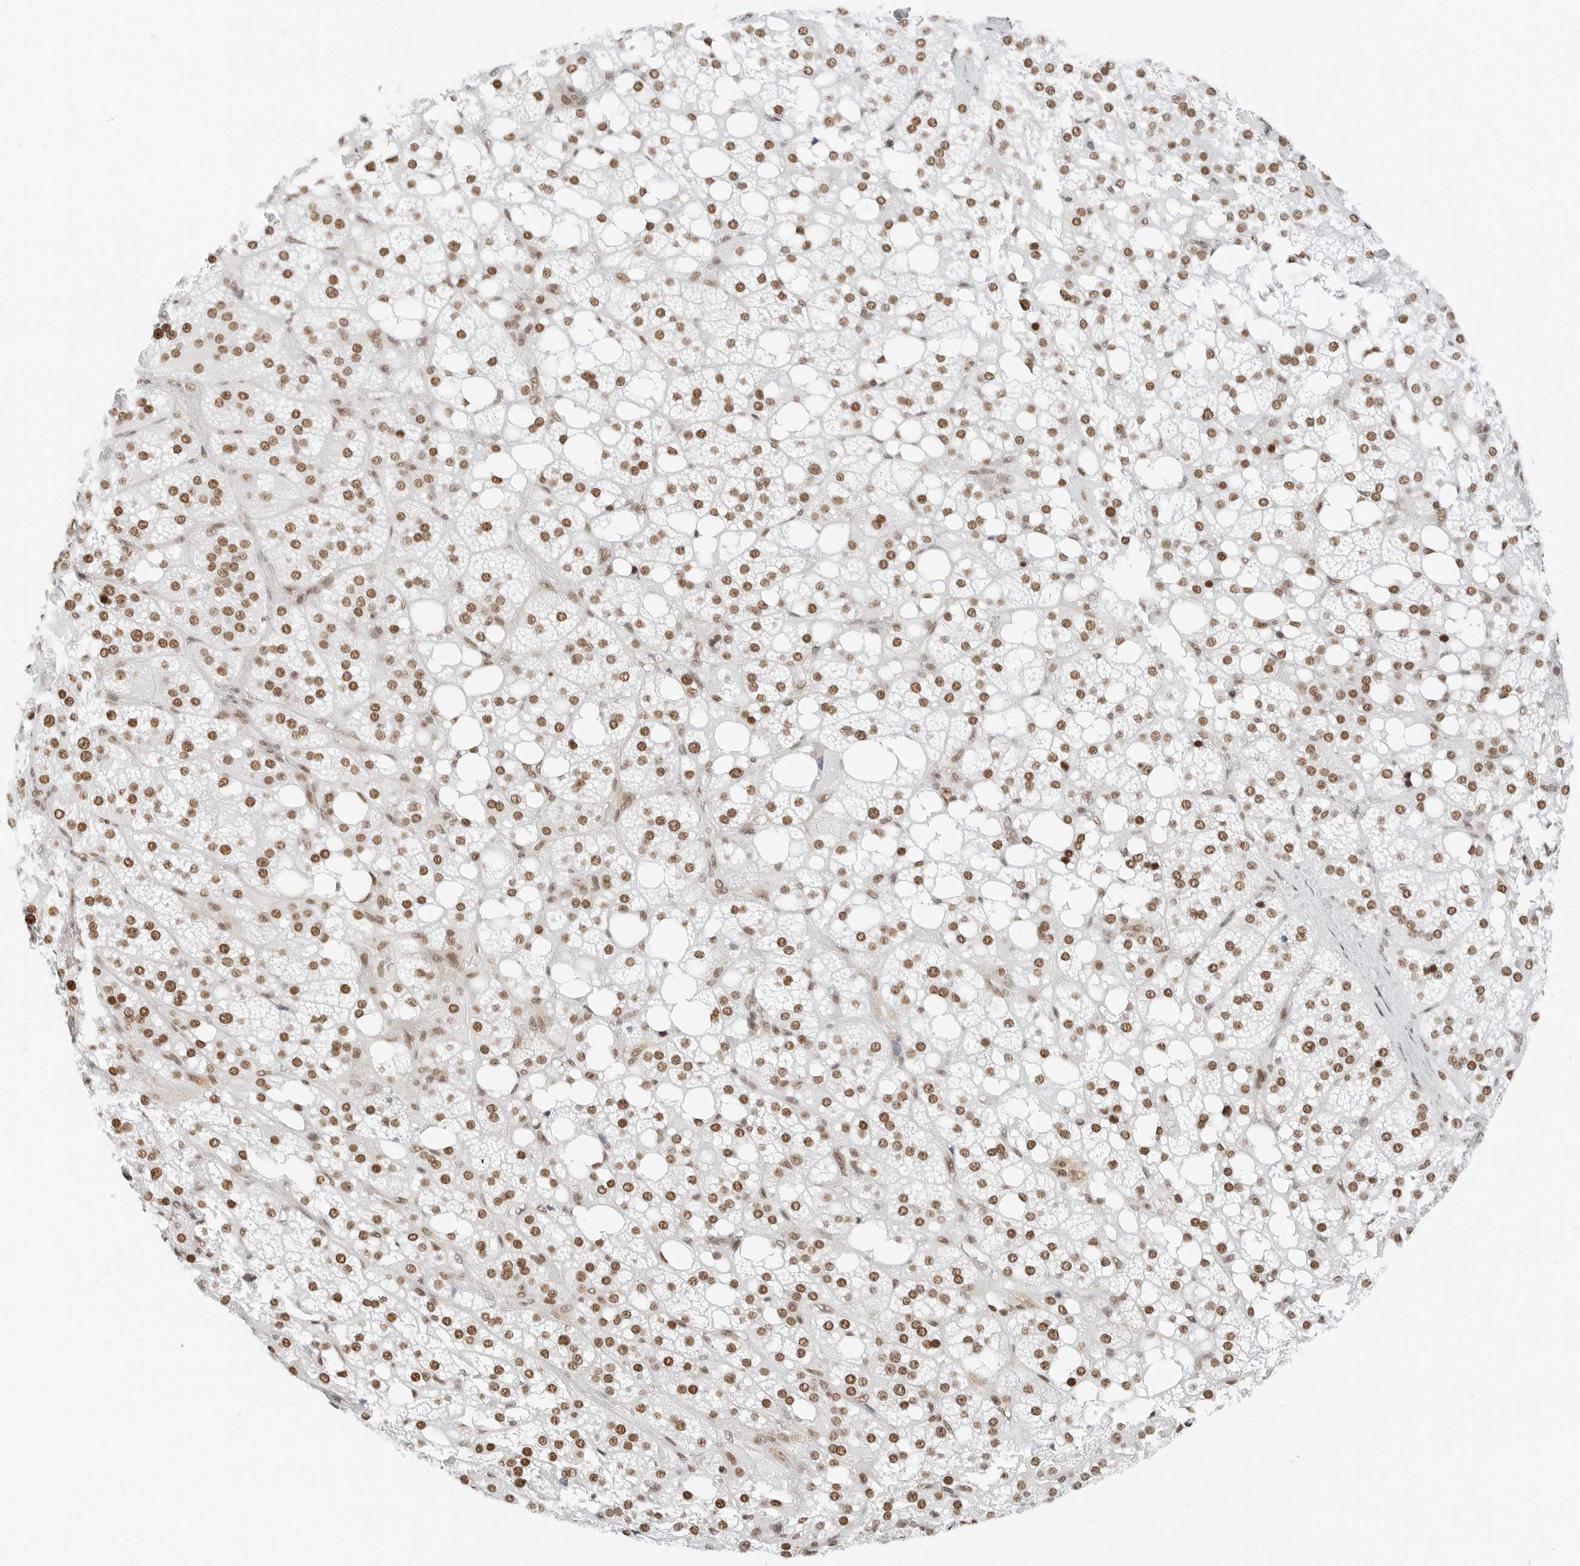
{"staining": {"intensity": "moderate", "quantity": ">75%", "location": "nuclear"}, "tissue": "adrenal gland", "cell_type": "Glandular cells", "image_type": "normal", "snomed": [{"axis": "morphology", "description": "Normal tissue, NOS"}, {"axis": "topography", "description": "Adrenal gland"}], "caption": "The photomicrograph exhibits immunohistochemical staining of normal adrenal gland. There is moderate nuclear expression is seen in approximately >75% of glandular cells.", "gene": "CRTC2", "patient": {"sex": "female", "age": 59}}